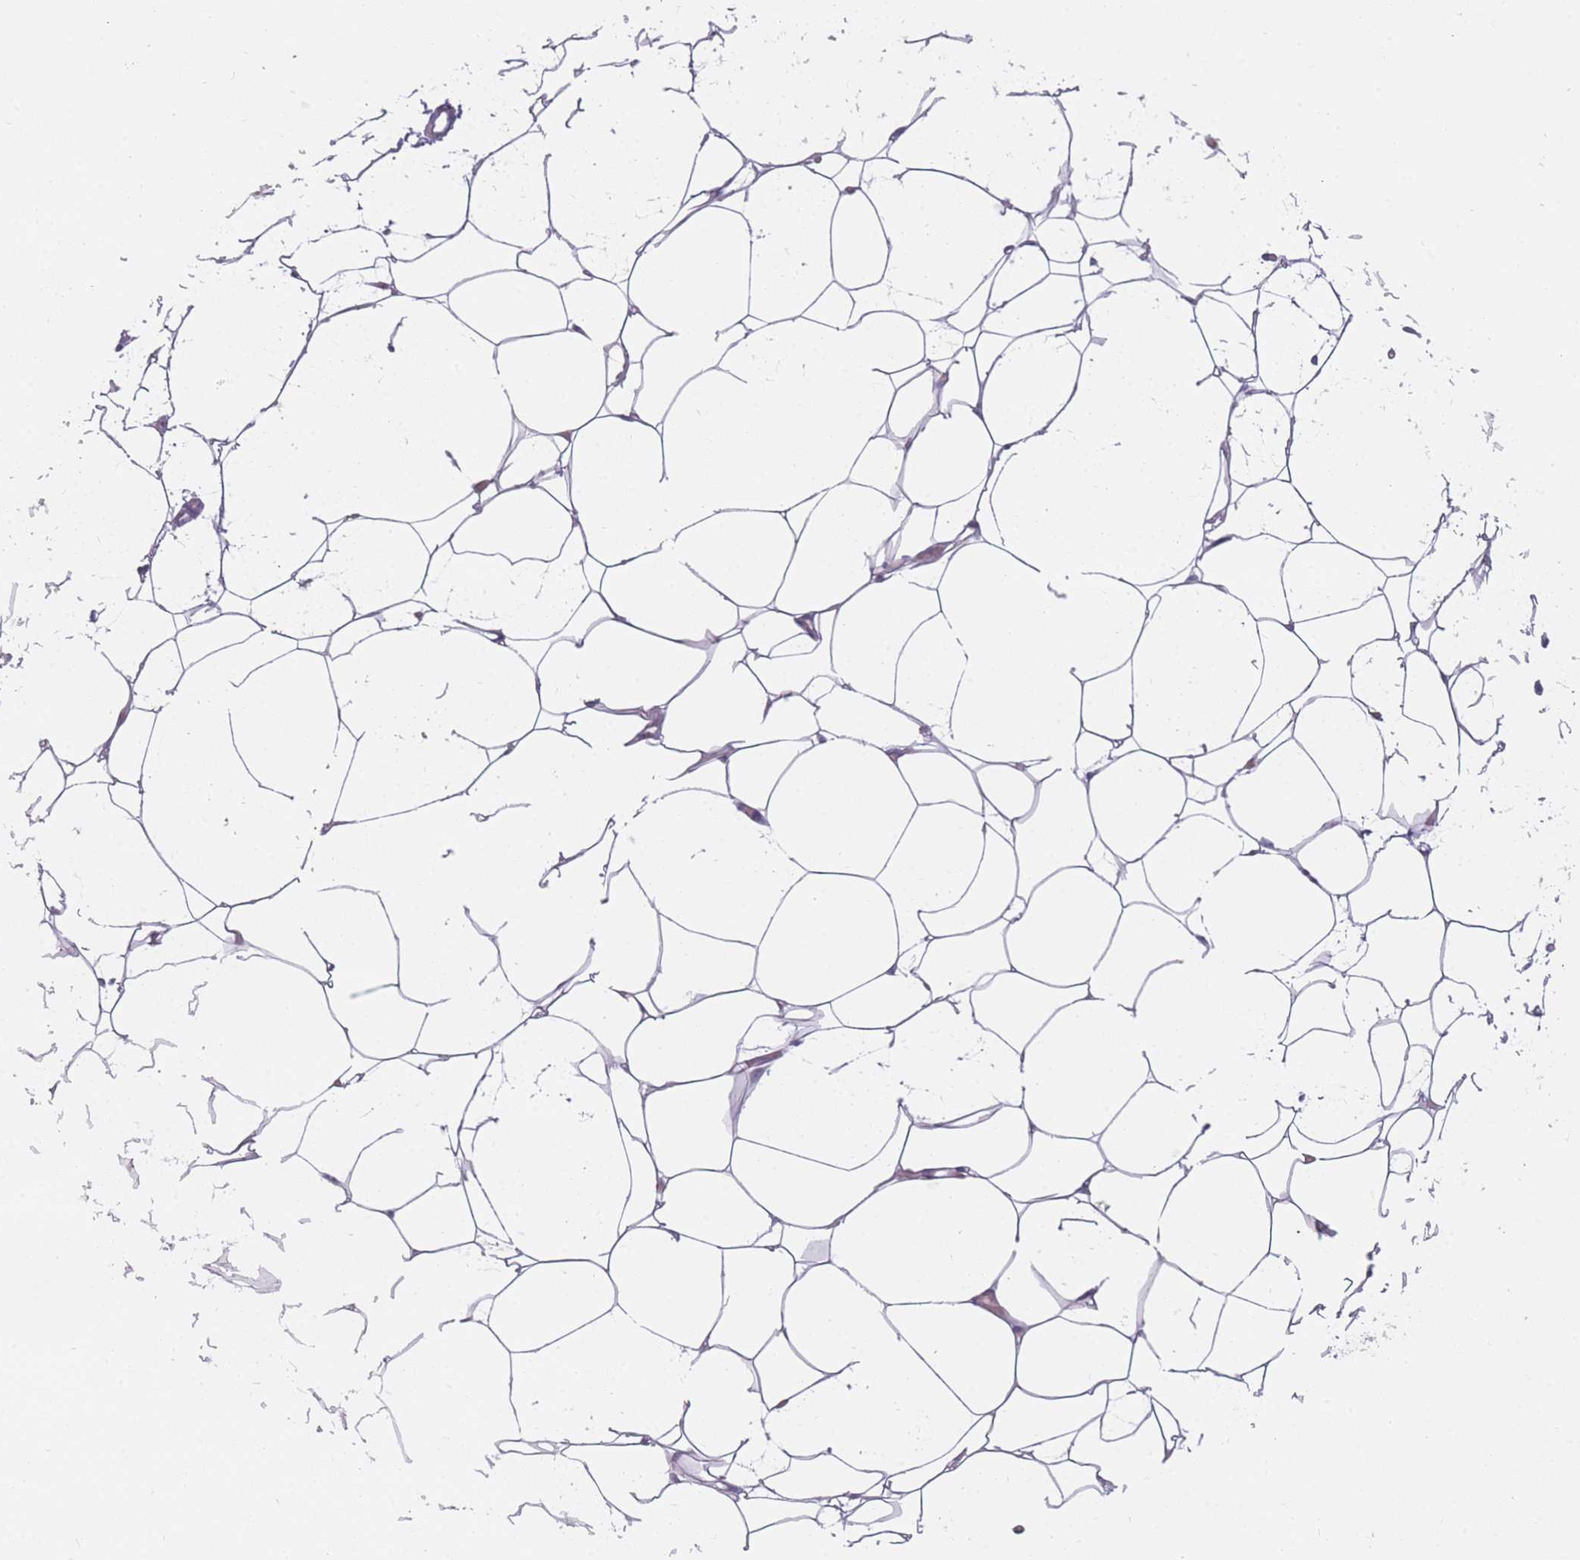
{"staining": {"intensity": "negative", "quantity": "none", "location": "none"}, "tissue": "adipose tissue", "cell_type": "Adipocytes", "image_type": "normal", "snomed": [{"axis": "morphology", "description": "Normal tissue, NOS"}, {"axis": "topography", "description": "Breast"}], "caption": "Human adipose tissue stained for a protein using IHC shows no positivity in adipocytes.", "gene": "PPFIA3", "patient": {"sex": "female", "age": 23}}